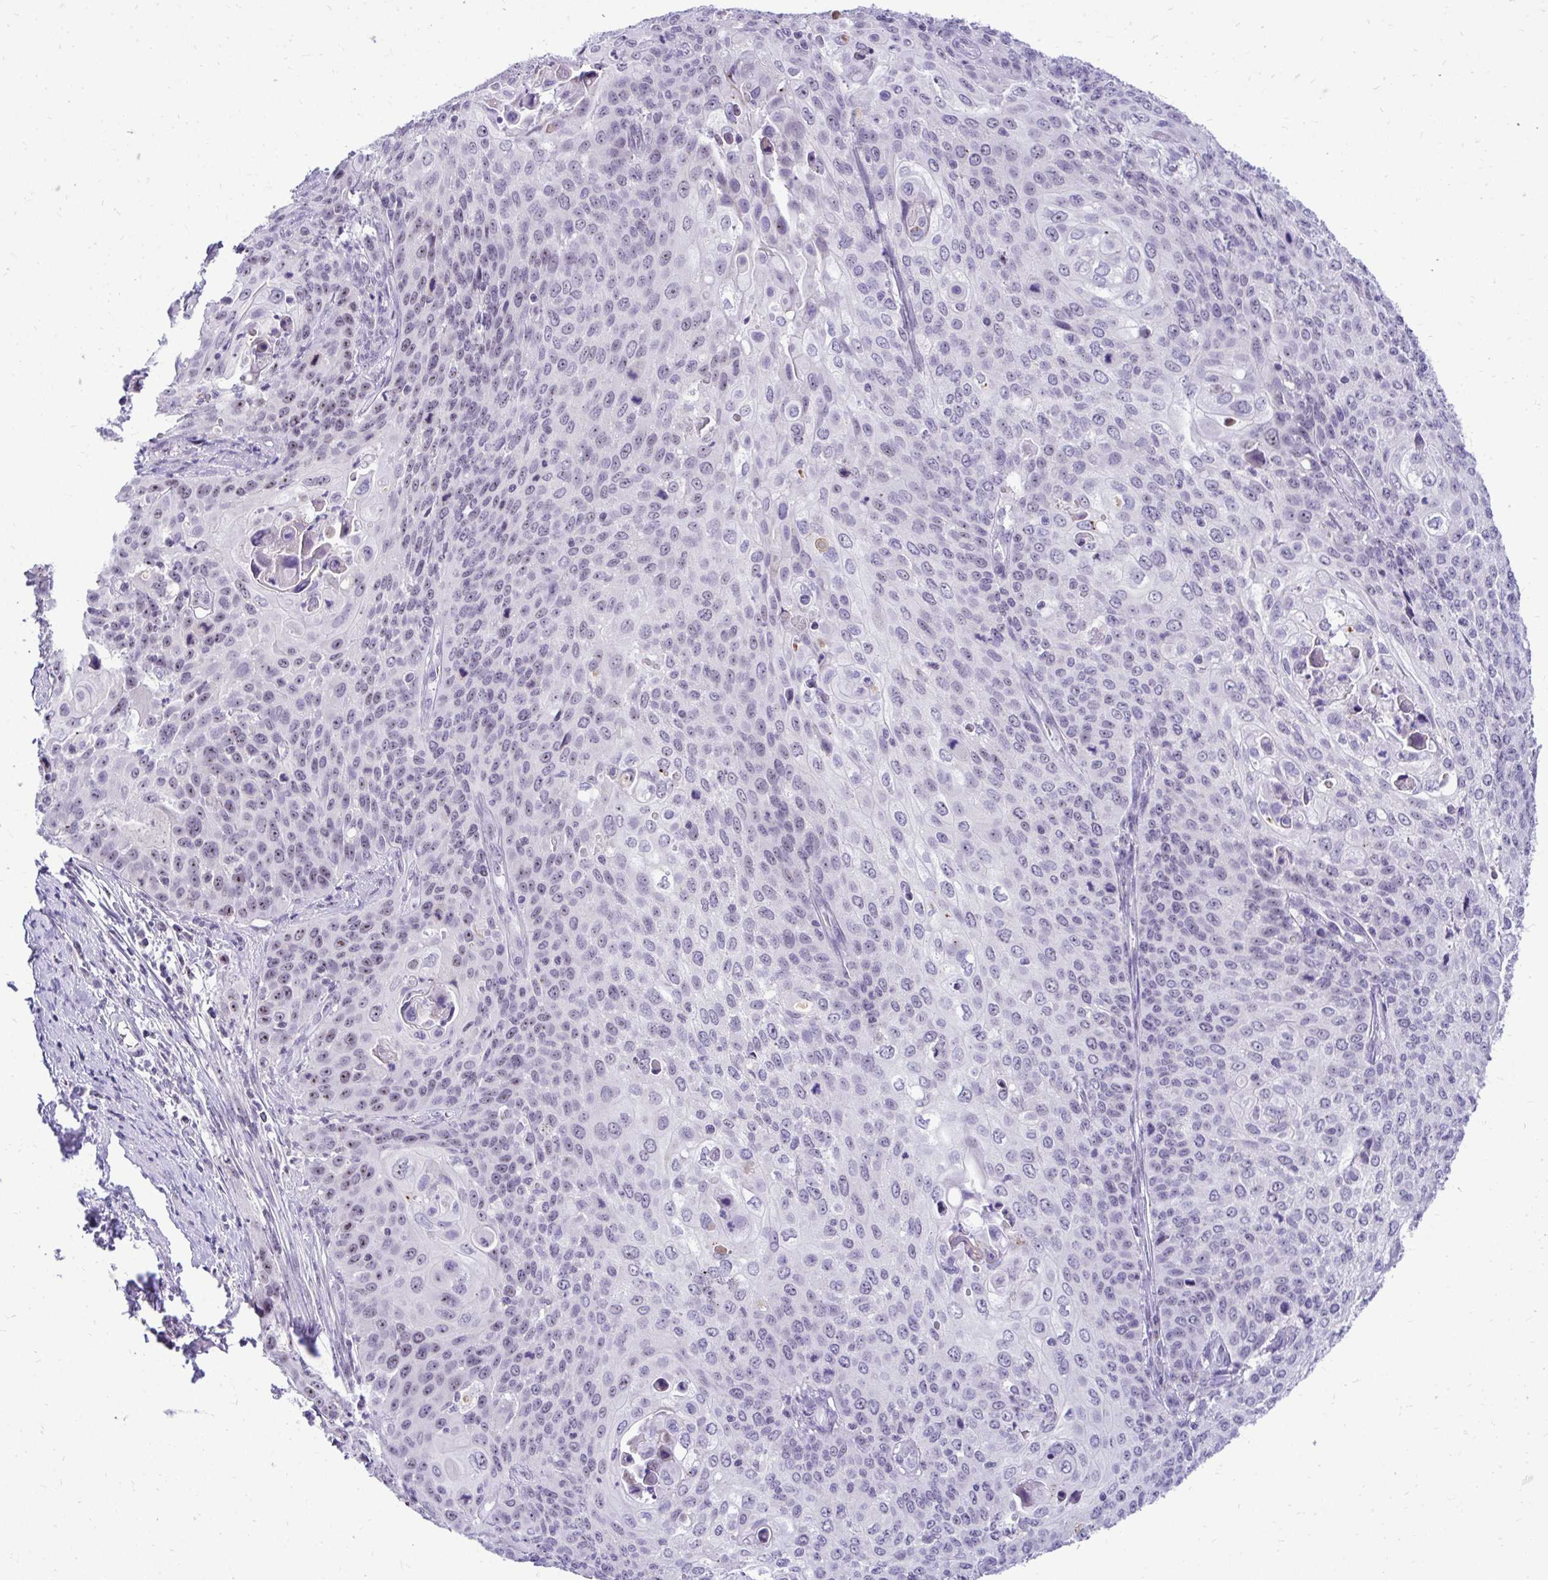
{"staining": {"intensity": "negative", "quantity": "none", "location": "none"}, "tissue": "cervical cancer", "cell_type": "Tumor cells", "image_type": "cancer", "snomed": [{"axis": "morphology", "description": "Squamous cell carcinoma, NOS"}, {"axis": "topography", "description": "Cervix"}], "caption": "Immunohistochemical staining of cervical cancer (squamous cell carcinoma) shows no significant staining in tumor cells.", "gene": "NIFK", "patient": {"sex": "female", "age": 65}}